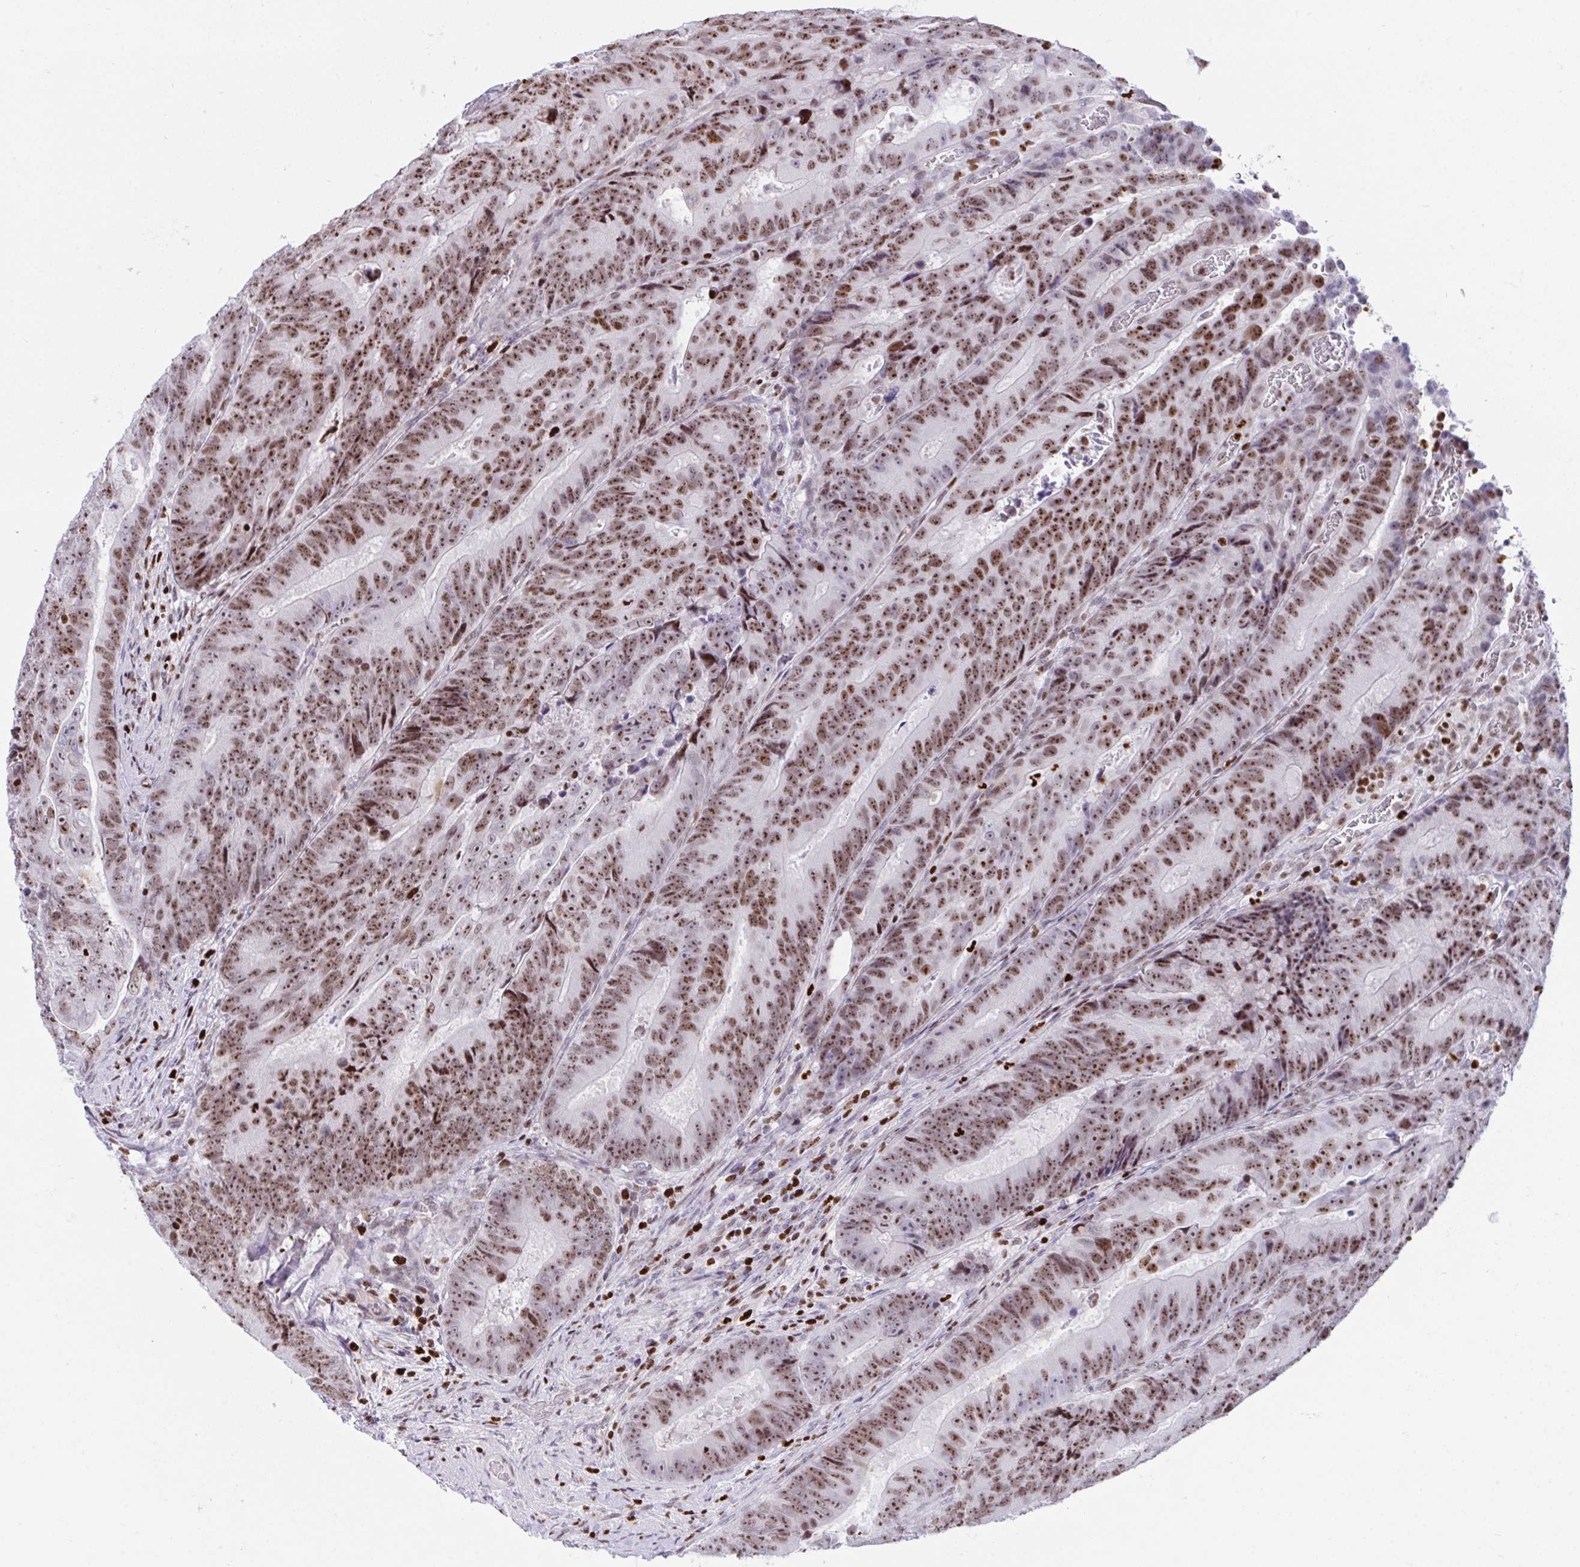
{"staining": {"intensity": "moderate", "quantity": ">75%", "location": "nuclear"}, "tissue": "colorectal cancer", "cell_type": "Tumor cells", "image_type": "cancer", "snomed": [{"axis": "morphology", "description": "Adenocarcinoma, NOS"}, {"axis": "topography", "description": "Colon"}], "caption": "Immunohistochemistry (IHC) staining of adenocarcinoma (colorectal), which reveals medium levels of moderate nuclear expression in approximately >75% of tumor cells indicating moderate nuclear protein staining. The staining was performed using DAB (brown) for protein detection and nuclei were counterstained in hematoxylin (blue).", "gene": "HMGB2", "patient": {"sex": "female", "age": 48}}